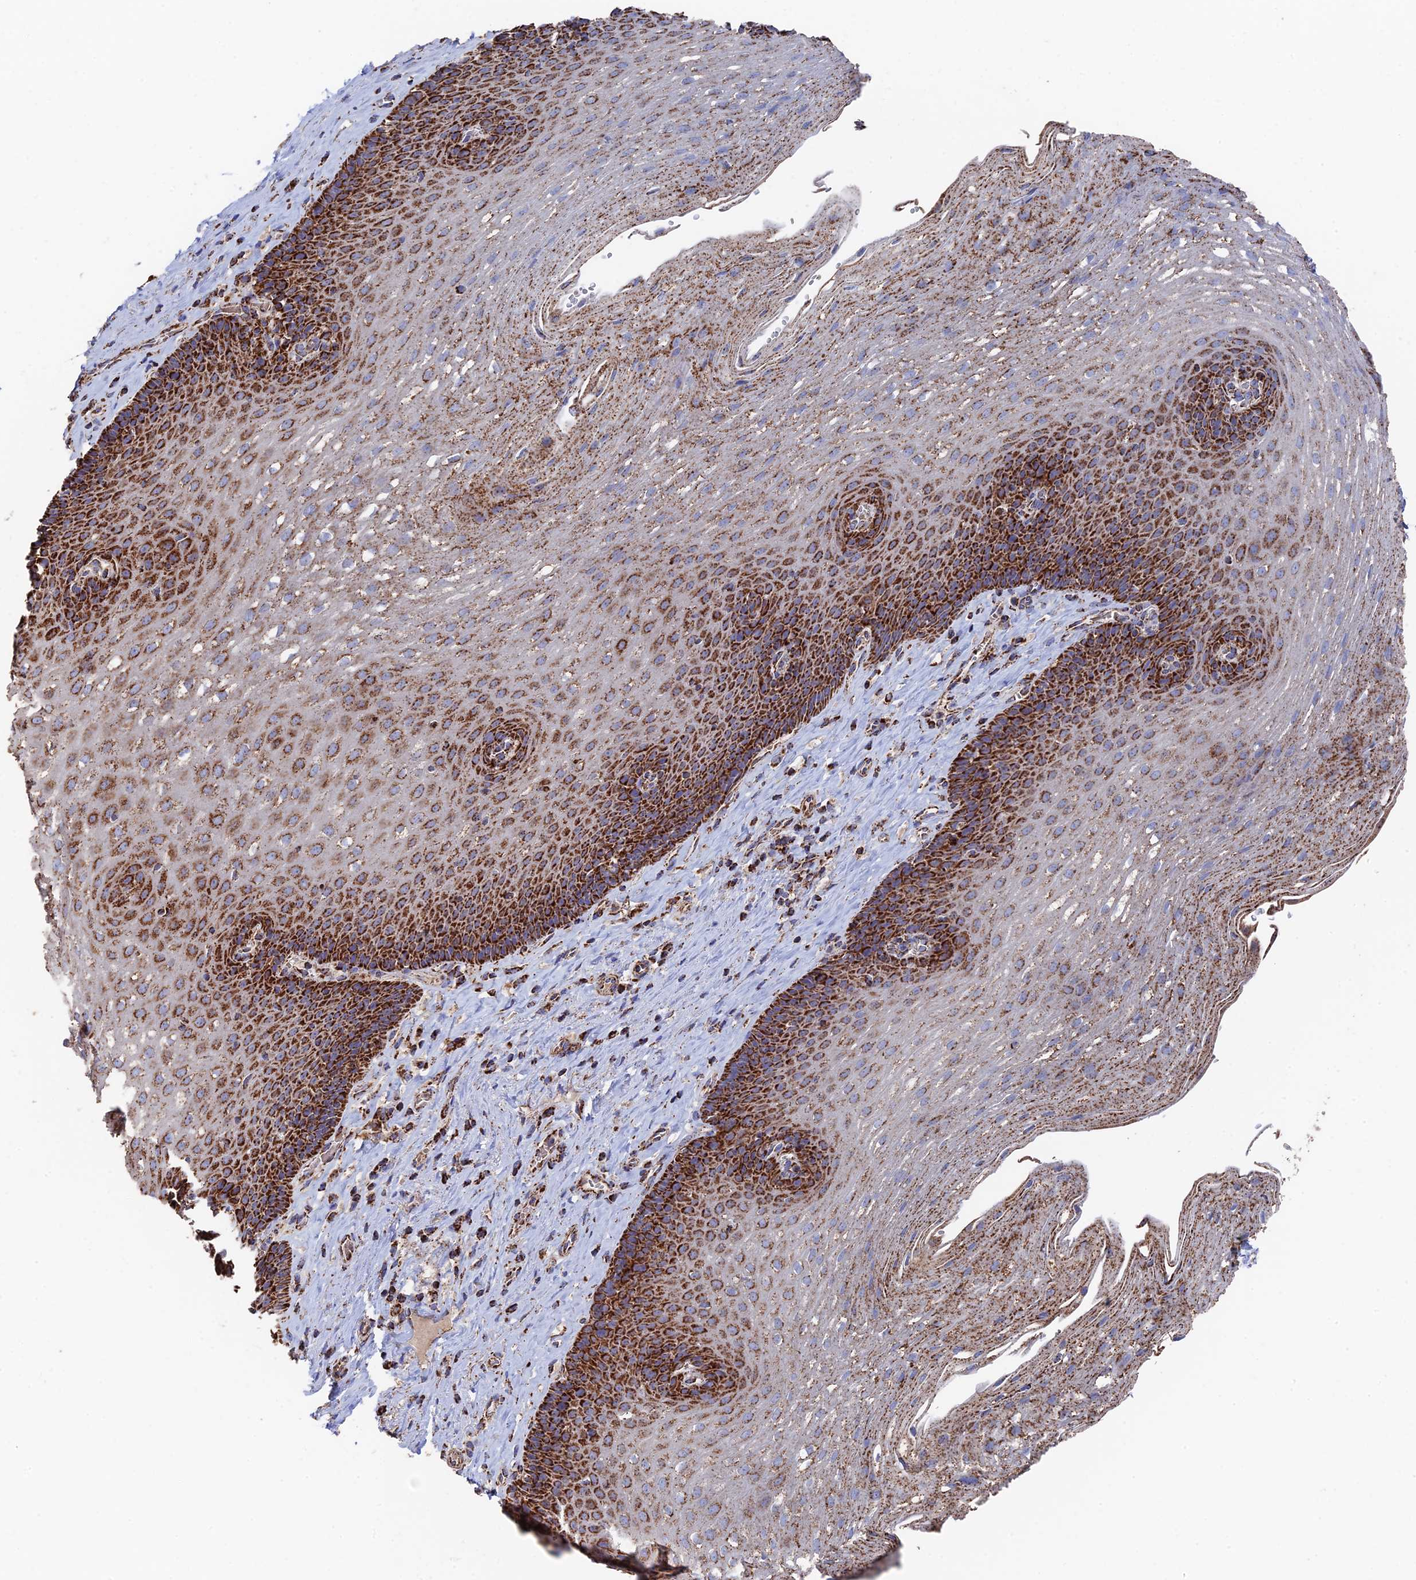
{"staining": {"intensity": "strong", "quantity": ">75%", "location": "cytoplasmic/membranous"}, "tissue": "esophagus", "cell_type": "Squamous epithelial cells", "image_type": "normal", "snomed": [{"axis": "morphology", "description": "Normal tissue, NOS"}, {"axis": "topography", "description": "Esophagus"}], "caption": "A micrograph showing strong cytoplasmic/membranous positivity in about >75% of squamous epithelial cells in normal esophagus, as visualized by brown immunohistochemical staining.", "gene": "HAUS8", "patient": {"sex": "male", "age": 60}}